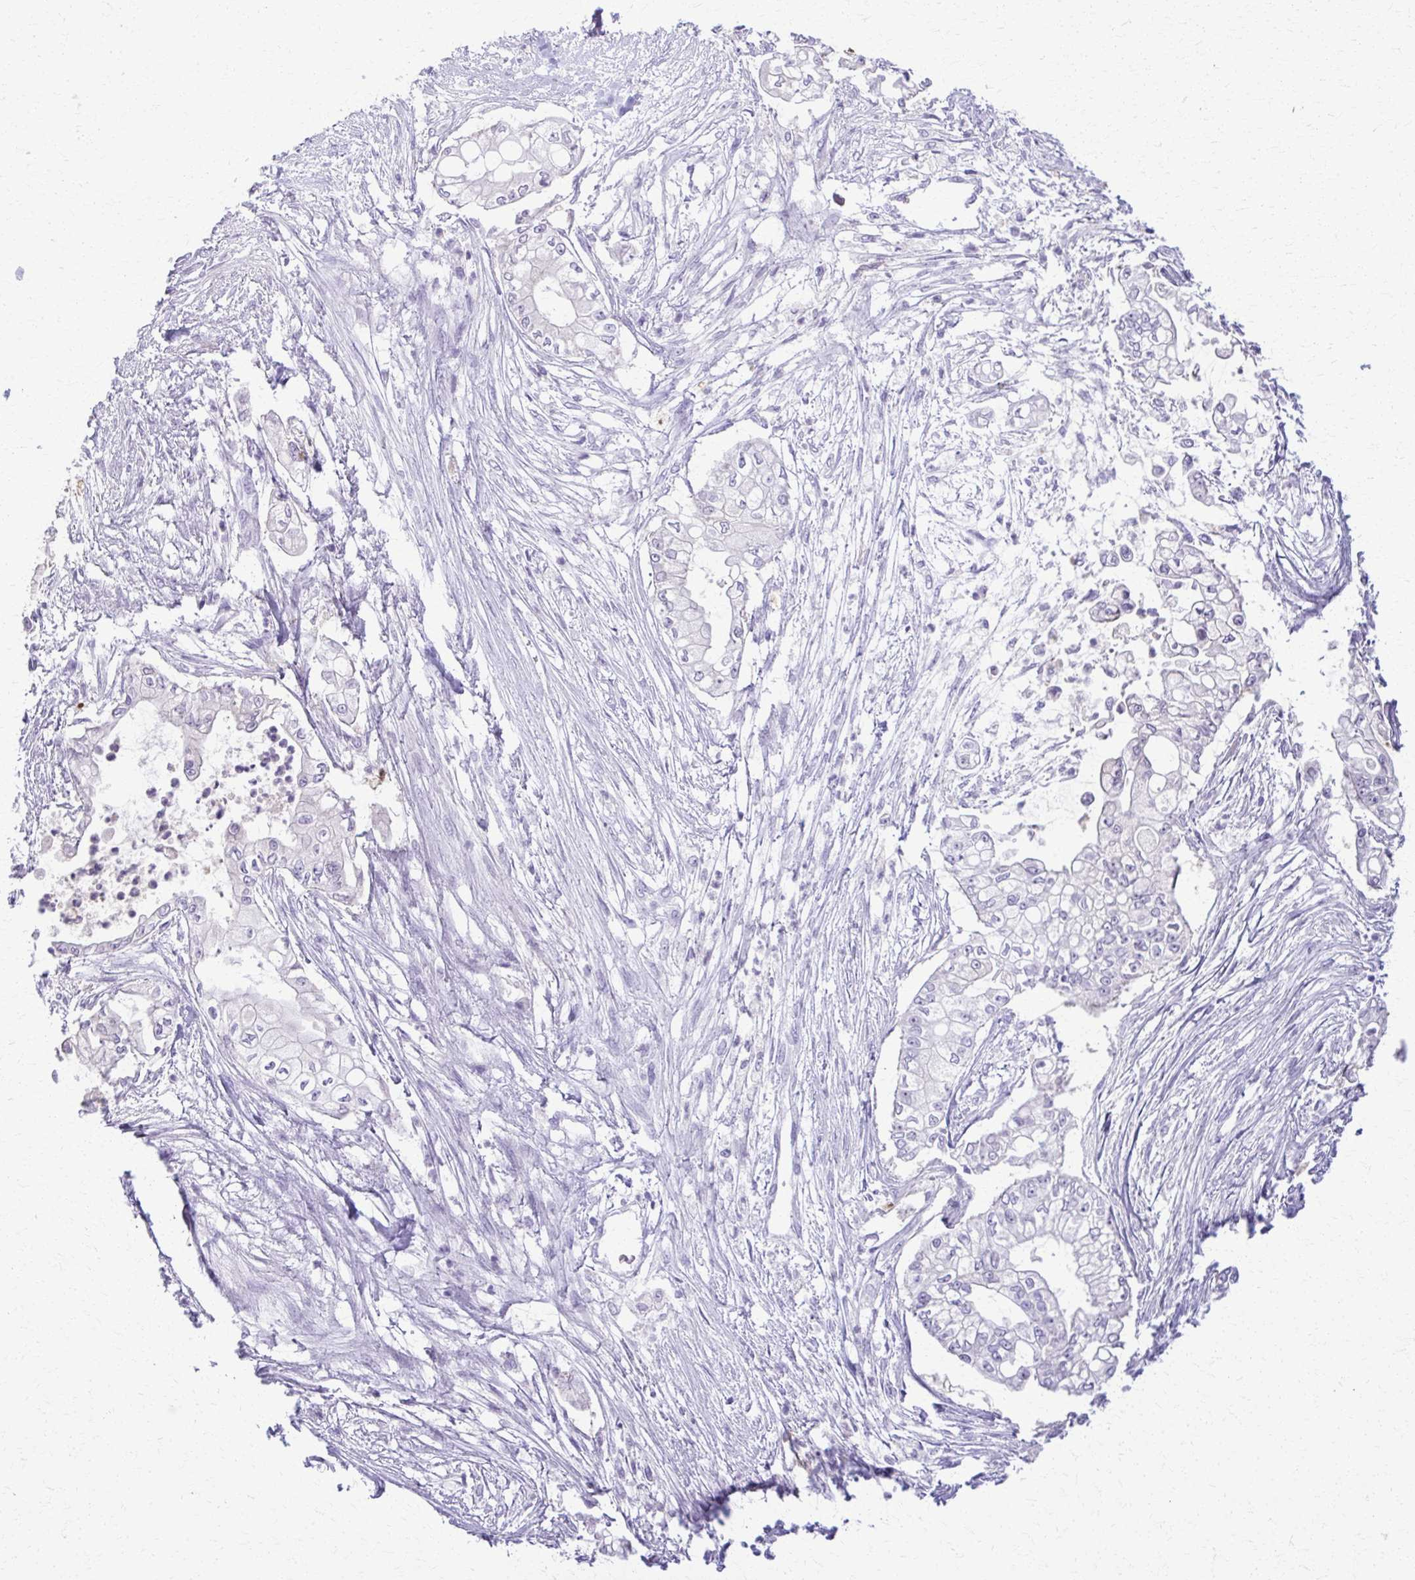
{"staining": {"intensity": "negative", "quantity": "none", "location": "none"}, "tissue": "pancreatic cancer", "cell_type": "Tumor cells", "image_type": "cancer", "snomed": [{"axis": "morphology", "description": "Adenocarcinoma, NOS"}, {"axis": "topography", "description": "Pancreas"}], "caption": "A high-resolution micrograph shows immunohistochemistry (IHC) staining of pancreatic adenocarcinoma, which reveals no significant expression in tumor cells.", "gene": "OR4M1", "patient": {"sex": "female", "age": 69}}